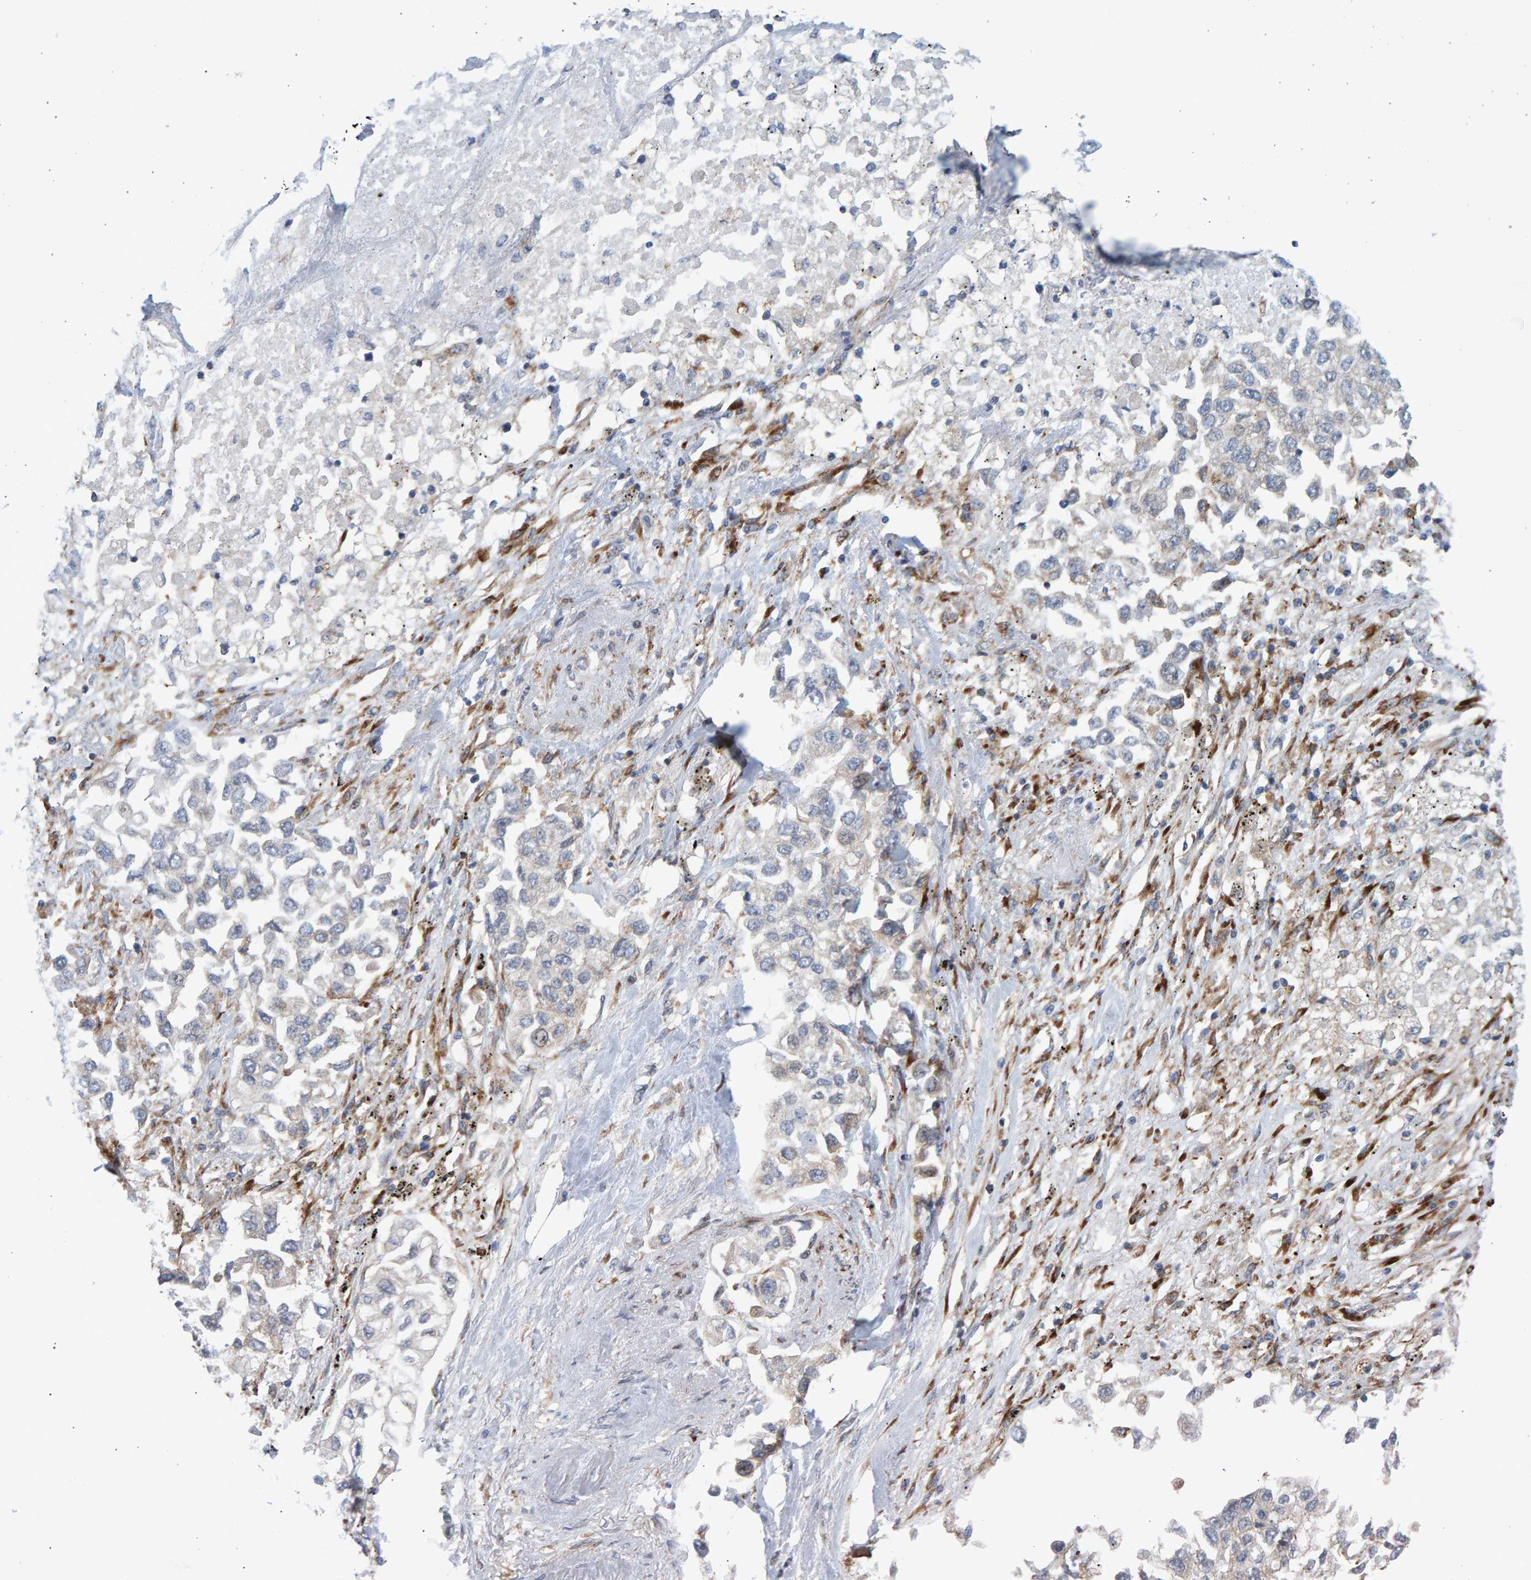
{"staining": {"intensity": "weak", "quantity": "25%-75%", "location": "cytoplasmic/membranous"}, "tissue": "lung cancer", "cell_type": "Tumor cells", "image_type": "cancer", "snomed": [{"axis": "morphology", "description": "Inflammation, NOS"}, {"axis": "morphology", "description": "Adenocarcinoma, NOS"}, {"axis": "topography", "description": "Lung"}], "caption": "A photomicrograph of human adenocarcinoma (lung) stained for a protein demonstrates weak cytoplasmic/membranous brown staining in tumor cells. (DAB IHC with brightfield microscopy, high magnification).", "gene": "LRBA", "patient": {"sex": "male", "age": 63}}